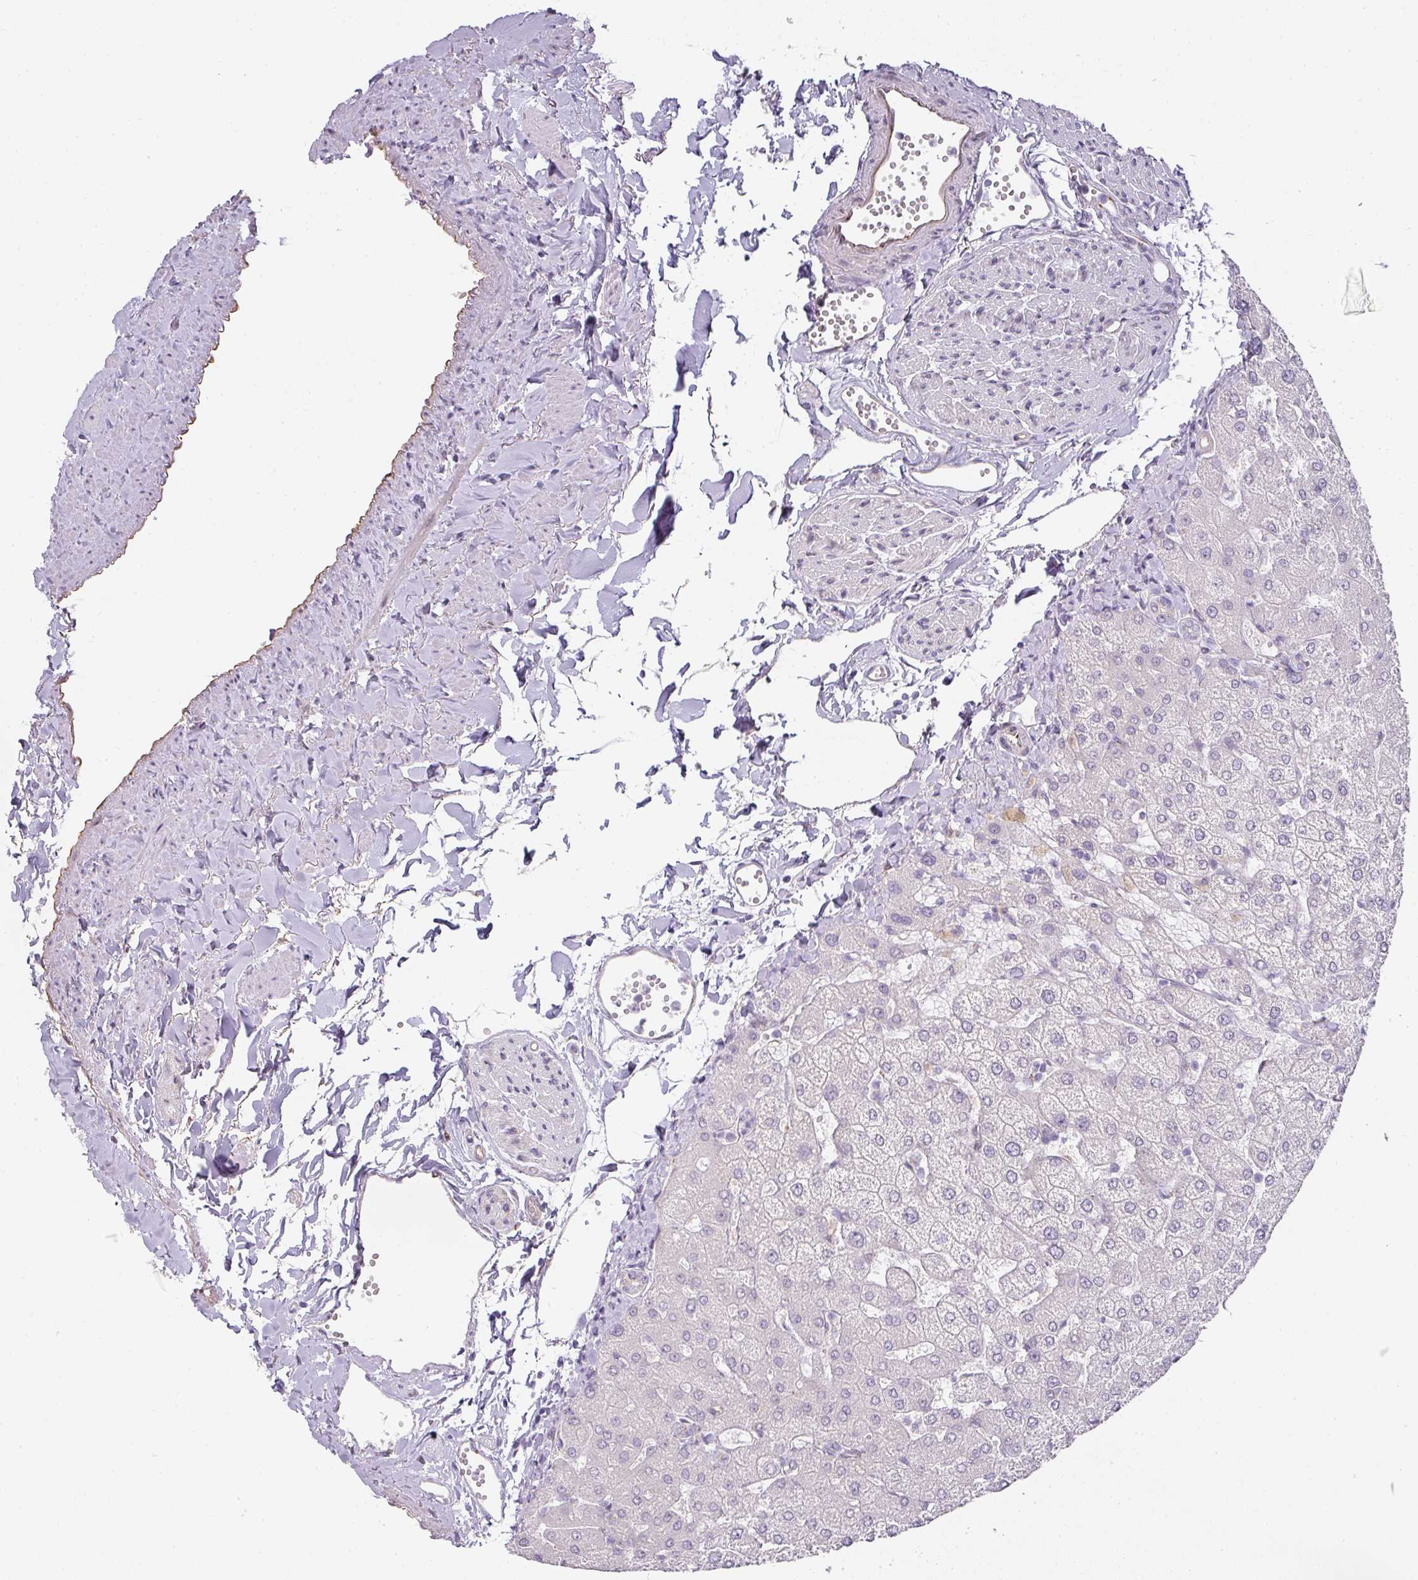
{"staining": {"intensity": "negative", "quantity": "none", "location": "none"}, "tissue": "liver", "cell_type": "Cholangiocytes", "image_type": "normal", "snomed": [{"axis": "morphology", "description": "Normal tissue, NOS"}, {"axis": "topography", "description": "Liver"}], "caption": "High power microscopy photomicrograph of an immunohistochemistry (IHC) histopathology image of unremarkable liver, revealing no significant staining in cholangiocytes.", "gene": "ATP8B2", "patient": {"sex": "female", "age": 54}}